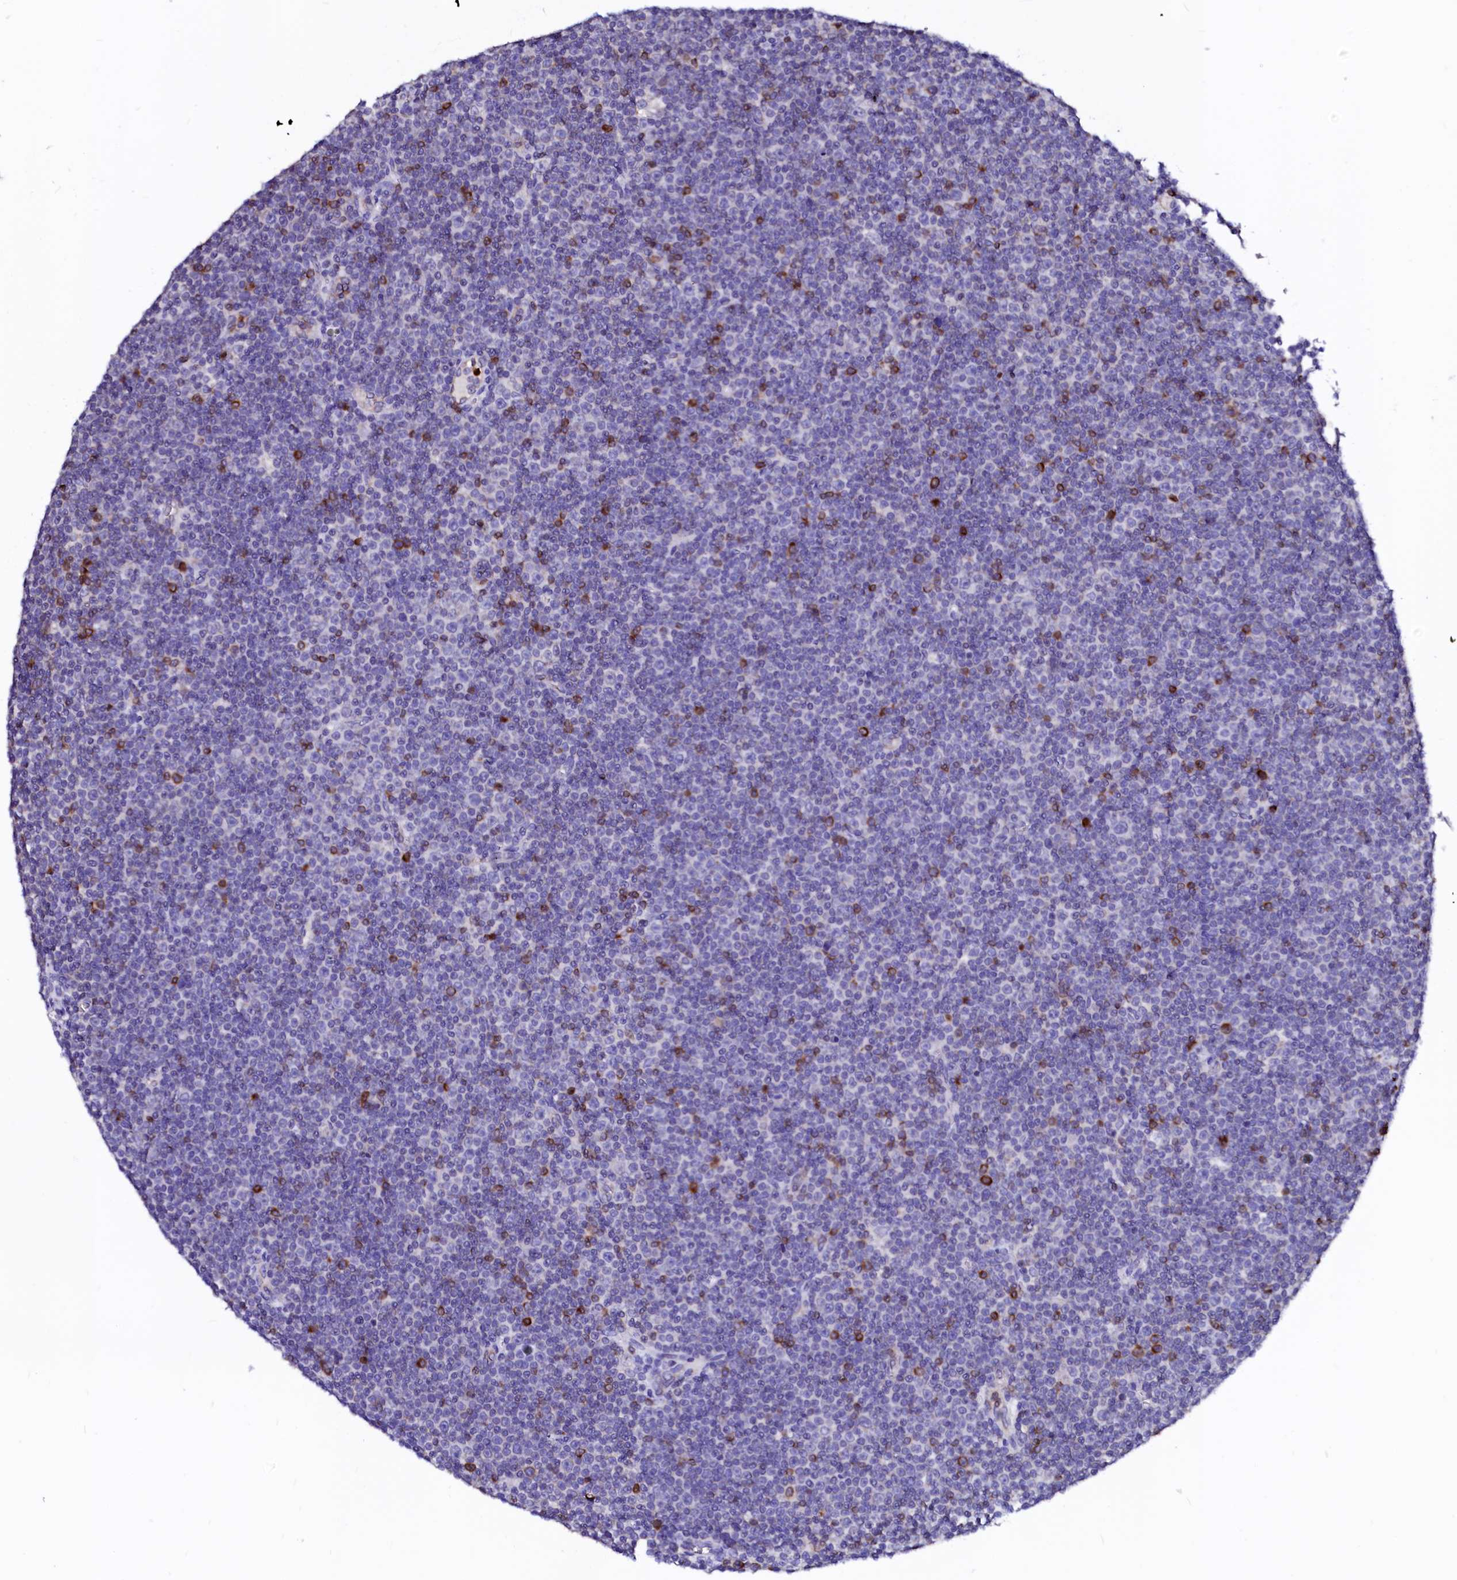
{"staining": {"intensity": "moderate", "quantity": "<25%", "location": "cytoplasmic/membranous"}, "tissue": "lymphoma", "cell_type": "Tumor cells", "image_type": "cancer", "snomed": [{"axis": "morphology", "description": "Malignant lymphoma, non-Hodgkin's type, Low grade"}, {"axis": "topography", "description": "Lymph node"}], "caption": "Moderate cytoplasmic/membranous expression is seen in about <25% of tumor cells in low-grade malignant lymphoma, non-Hodgkin's type.", "gene": "RAB27A", "patient": {"sex": "female", "age": 67}}